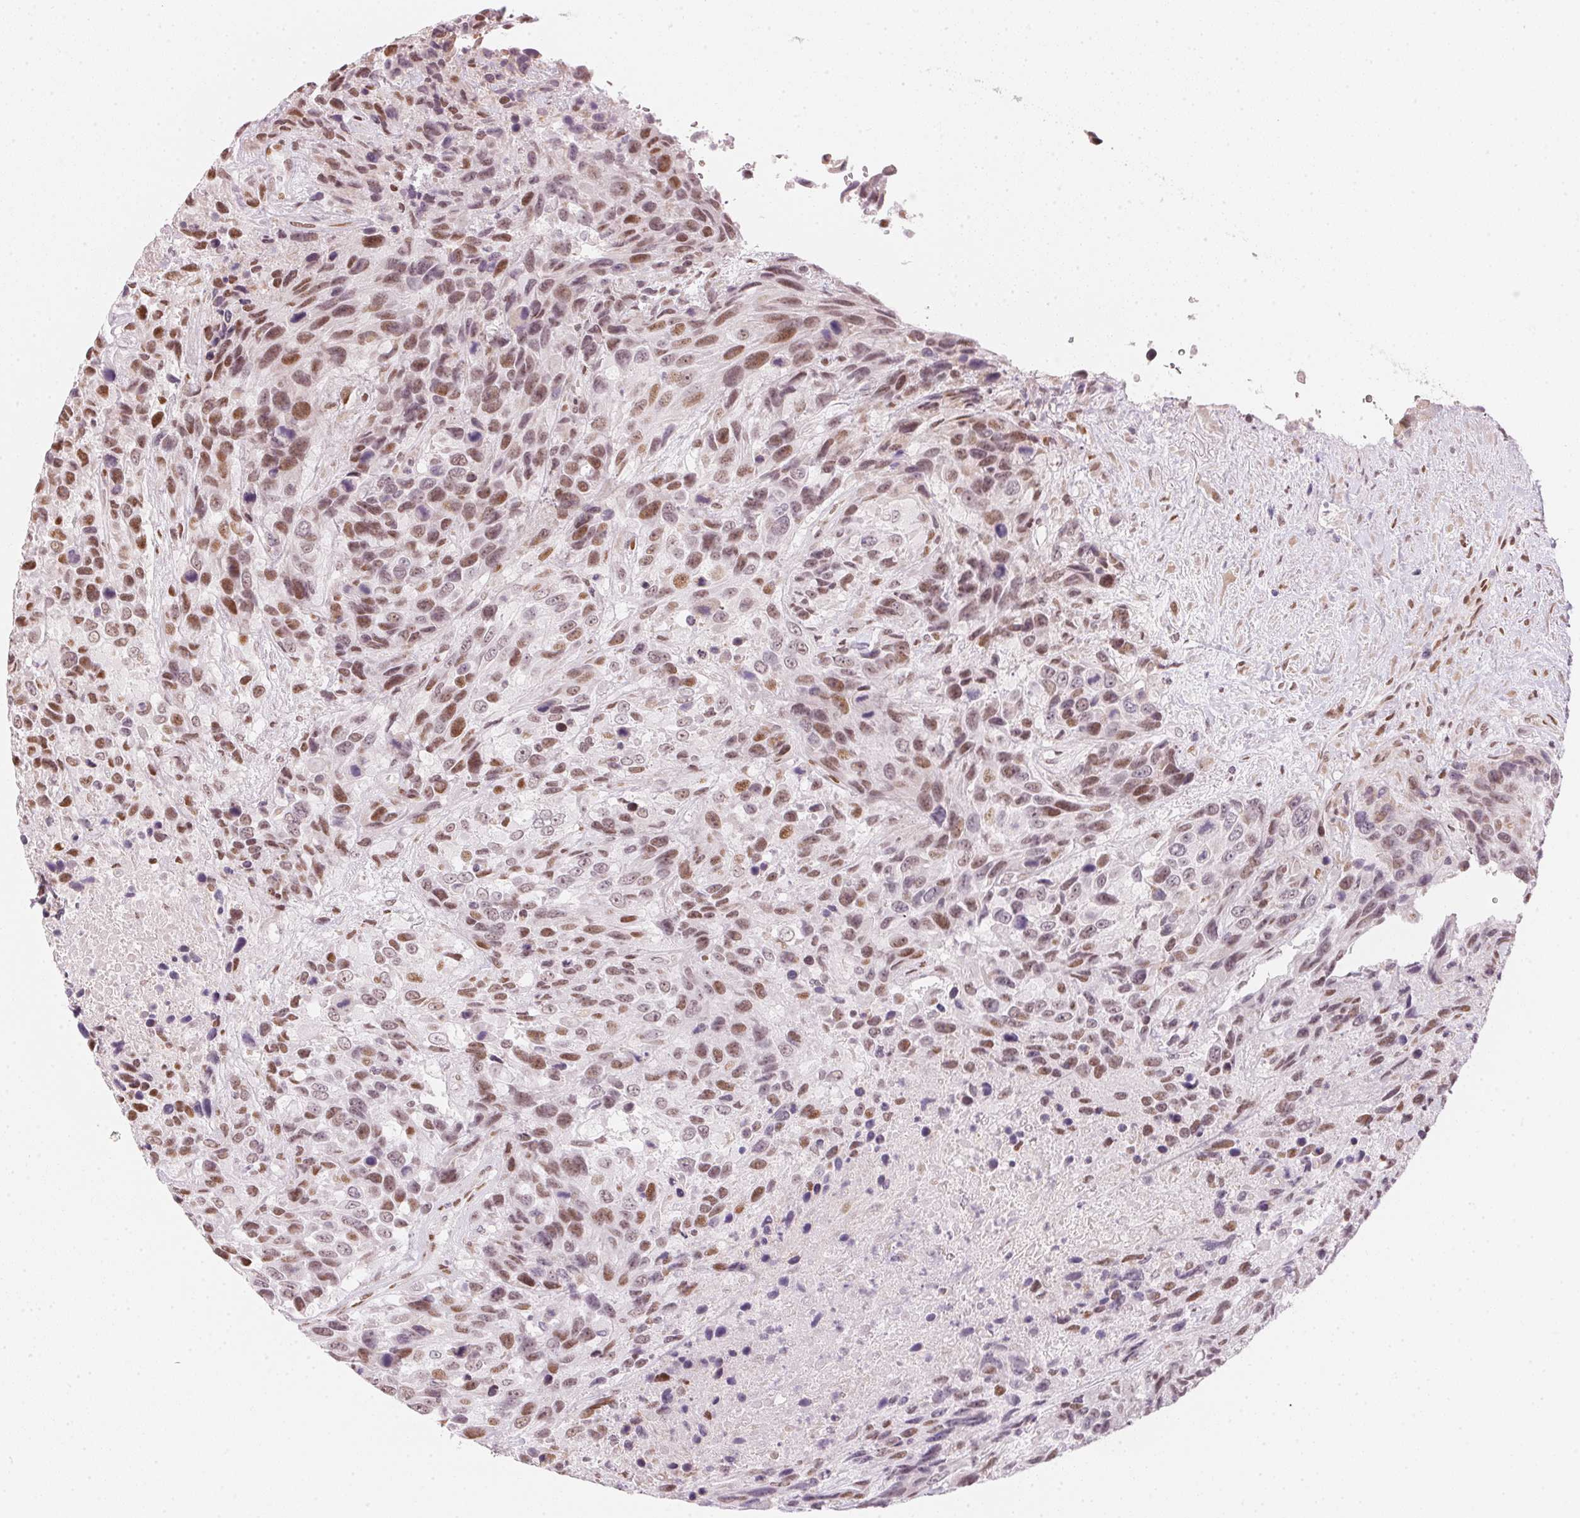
{"staining": {"intensity": "moderate", "quantity": ">75%", "location": "nuclear"}, "tissue": "urothelial cancer", "cell_type": "Tumor cells", "image_type": "cancer", "snomed": [{"axis": "morphology", "description": "Urothelial carcinoma, High grade"}, {"axis": "topography", "description": "Urinary bladder"}], "caption": "This is an image of IHC staining of high-grade urothelial carcinoma, which shows moderate expression in the nuclear of tumor cells.", "gene": "KAT6A", "patient": {"sex": "female", "age": 70}}